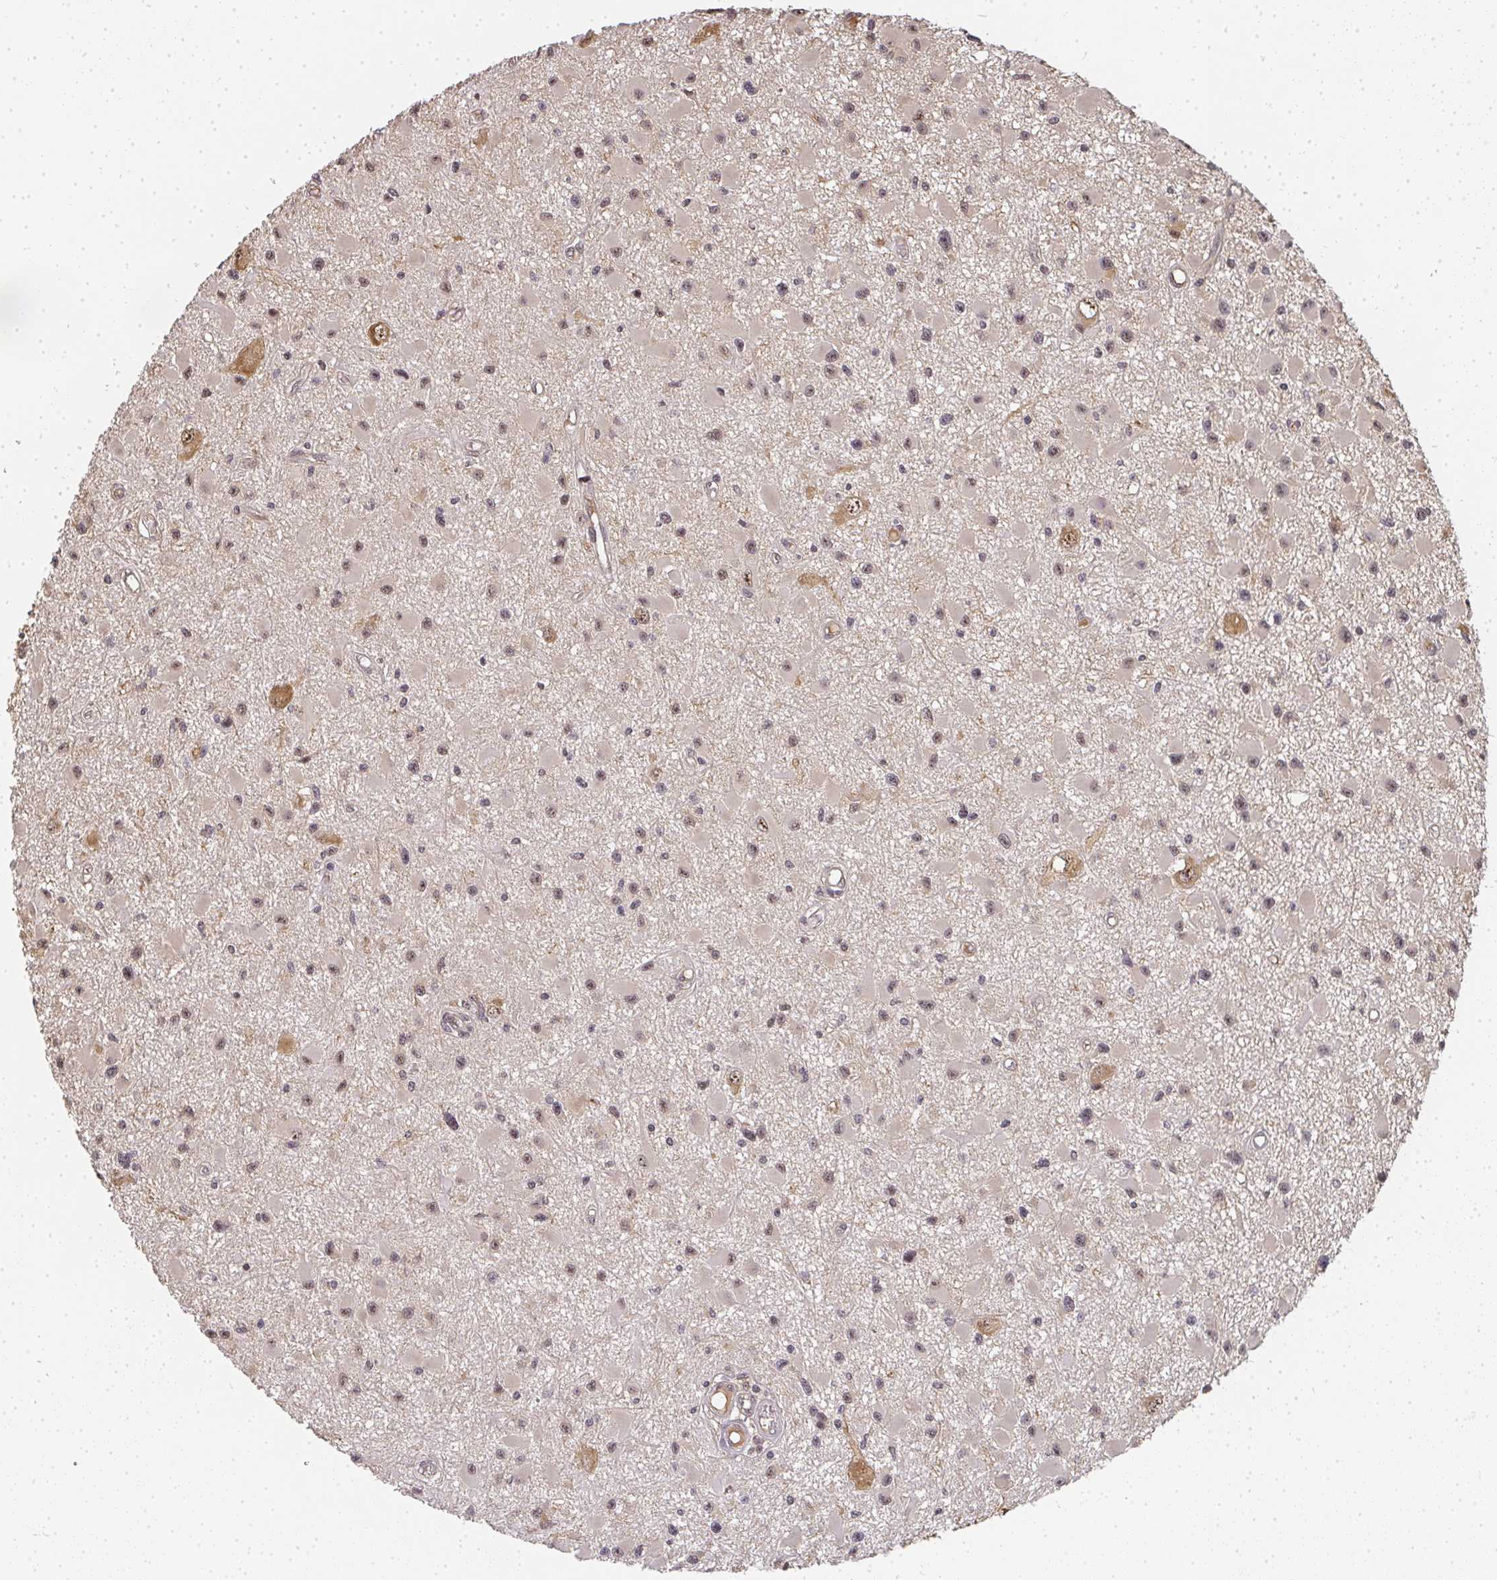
{"staining": {"intensity": "weak", "quantity": "25%-75%", "location": "cytoplasmic/membranous,nuclear"}, "tissue": "glioma", "cell_type": "Tumor cells", "image_type": "cancer", "snomed": [{"axis": "morphology", "description": "Glioma, malignant, High grade"}, {"axis": "topography", "description": "Brain"}], "caption": "Glioma stained with a brown dye shows weak cytoplasmic/membranous and nuclear positive expression in about 25%-75% of tumor cells.", "gene": "SLC35B3", "patient": {"sex": "male", "age": 54}}